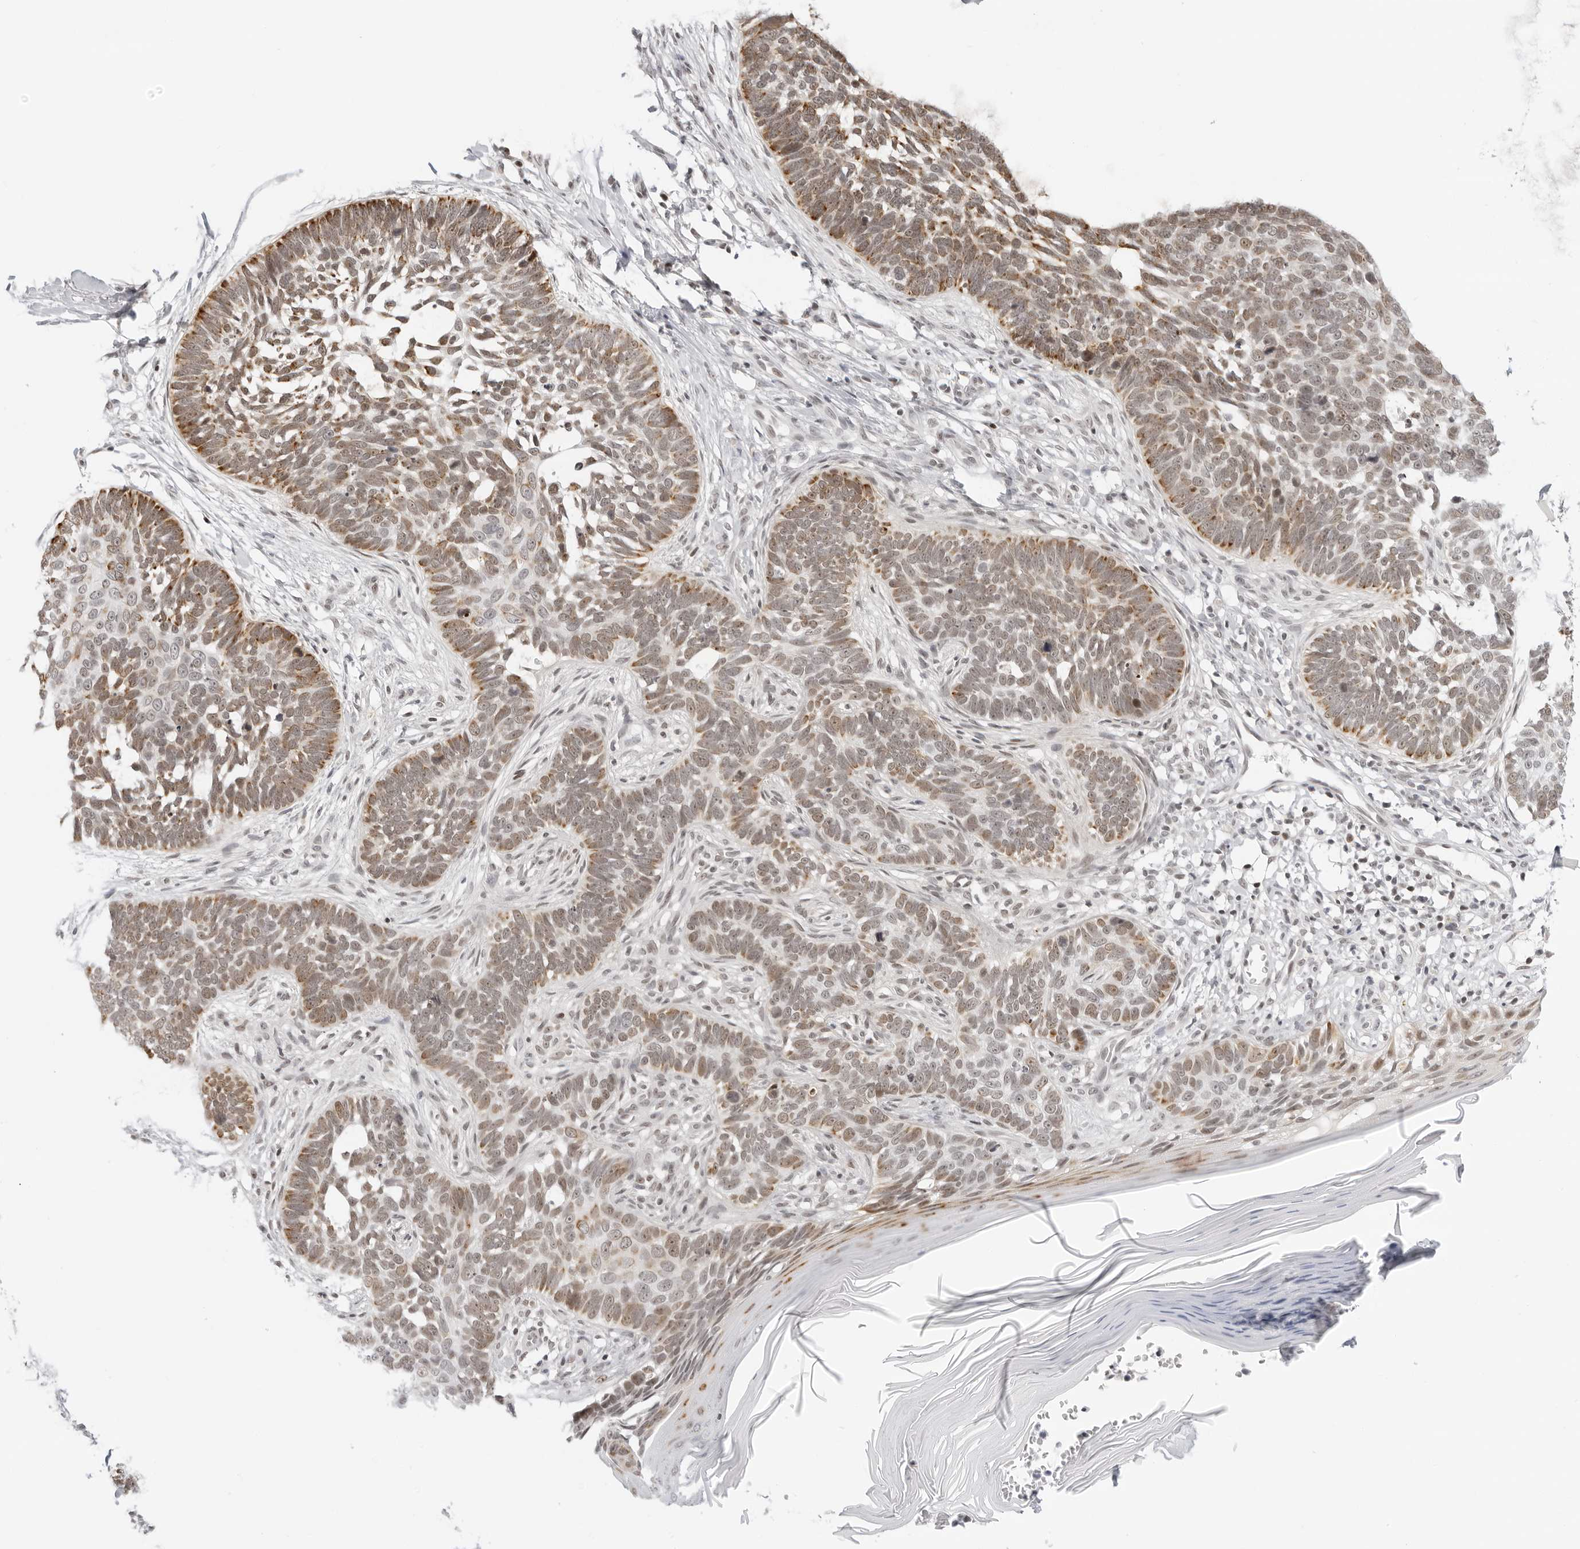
{"staining": {"intensity": "moderate", "quantity": ">75%", "location": "cytoplasmic/membranous,nuclear"}, "tissue": "skin cancer", "cell_type": "Tumor cells", "image_type": "cancer", "snomed": [{"axis": "morphology", "description": "Normal tissue, NOS"}, {"axis": "morphology", "description": "Basal cell carcinoma"}, {"axis": "topography", "description": "Skin"}], "caption": "Immunohistochemical staining of skin cancer (basal cell carcinoma) exhibits medium levels of moderate cytoplasmic/membranous and nuclear protein staining in approximately >75% of tumor cells.", "gene": "MSH6", "patient": {"sex": "male", "age": 77}}